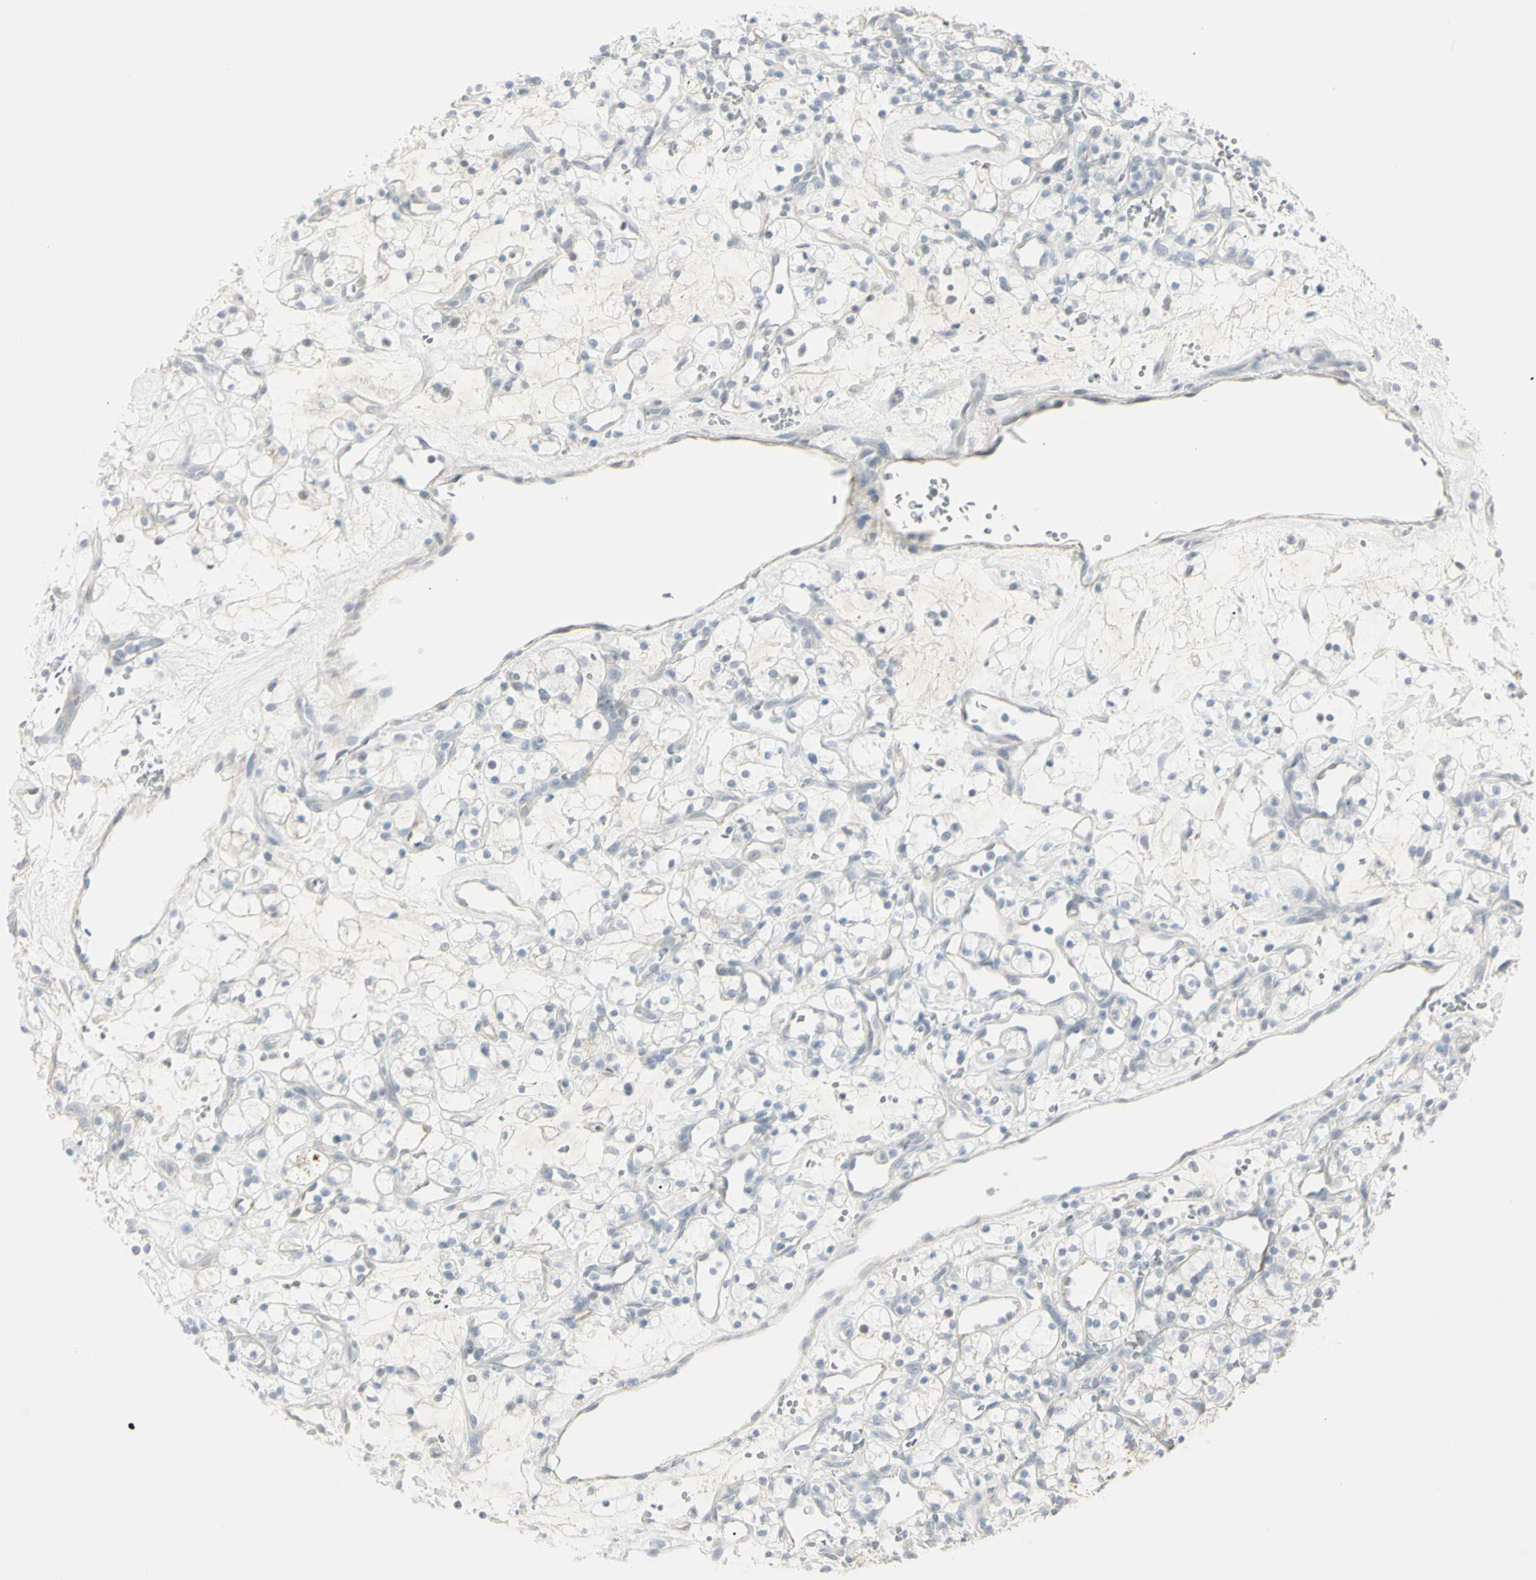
{"staining": {"intensity": "negative", "quantity": "none", "location": "none"}, "tissue": "renal cancer", "cell_type": "Tumor cells", "image_type": "cancer", "snomed": [{"axis": "morphology", "description": "Adenocarcinoma, NOS"}, {"axis": "topography", "description": "Kidney"}], "caption": "Immunohistochemistry histopathology image of neoplastic tissue: human renal cancer (adenocarcinoma) stained with DAB (3,3'-diaminobenzidine) shows no significant protein expression in tumor cells. Nuclei are stained in blue.", "gene": "PIP", "patient": {"sex": "female", "age": 60}}